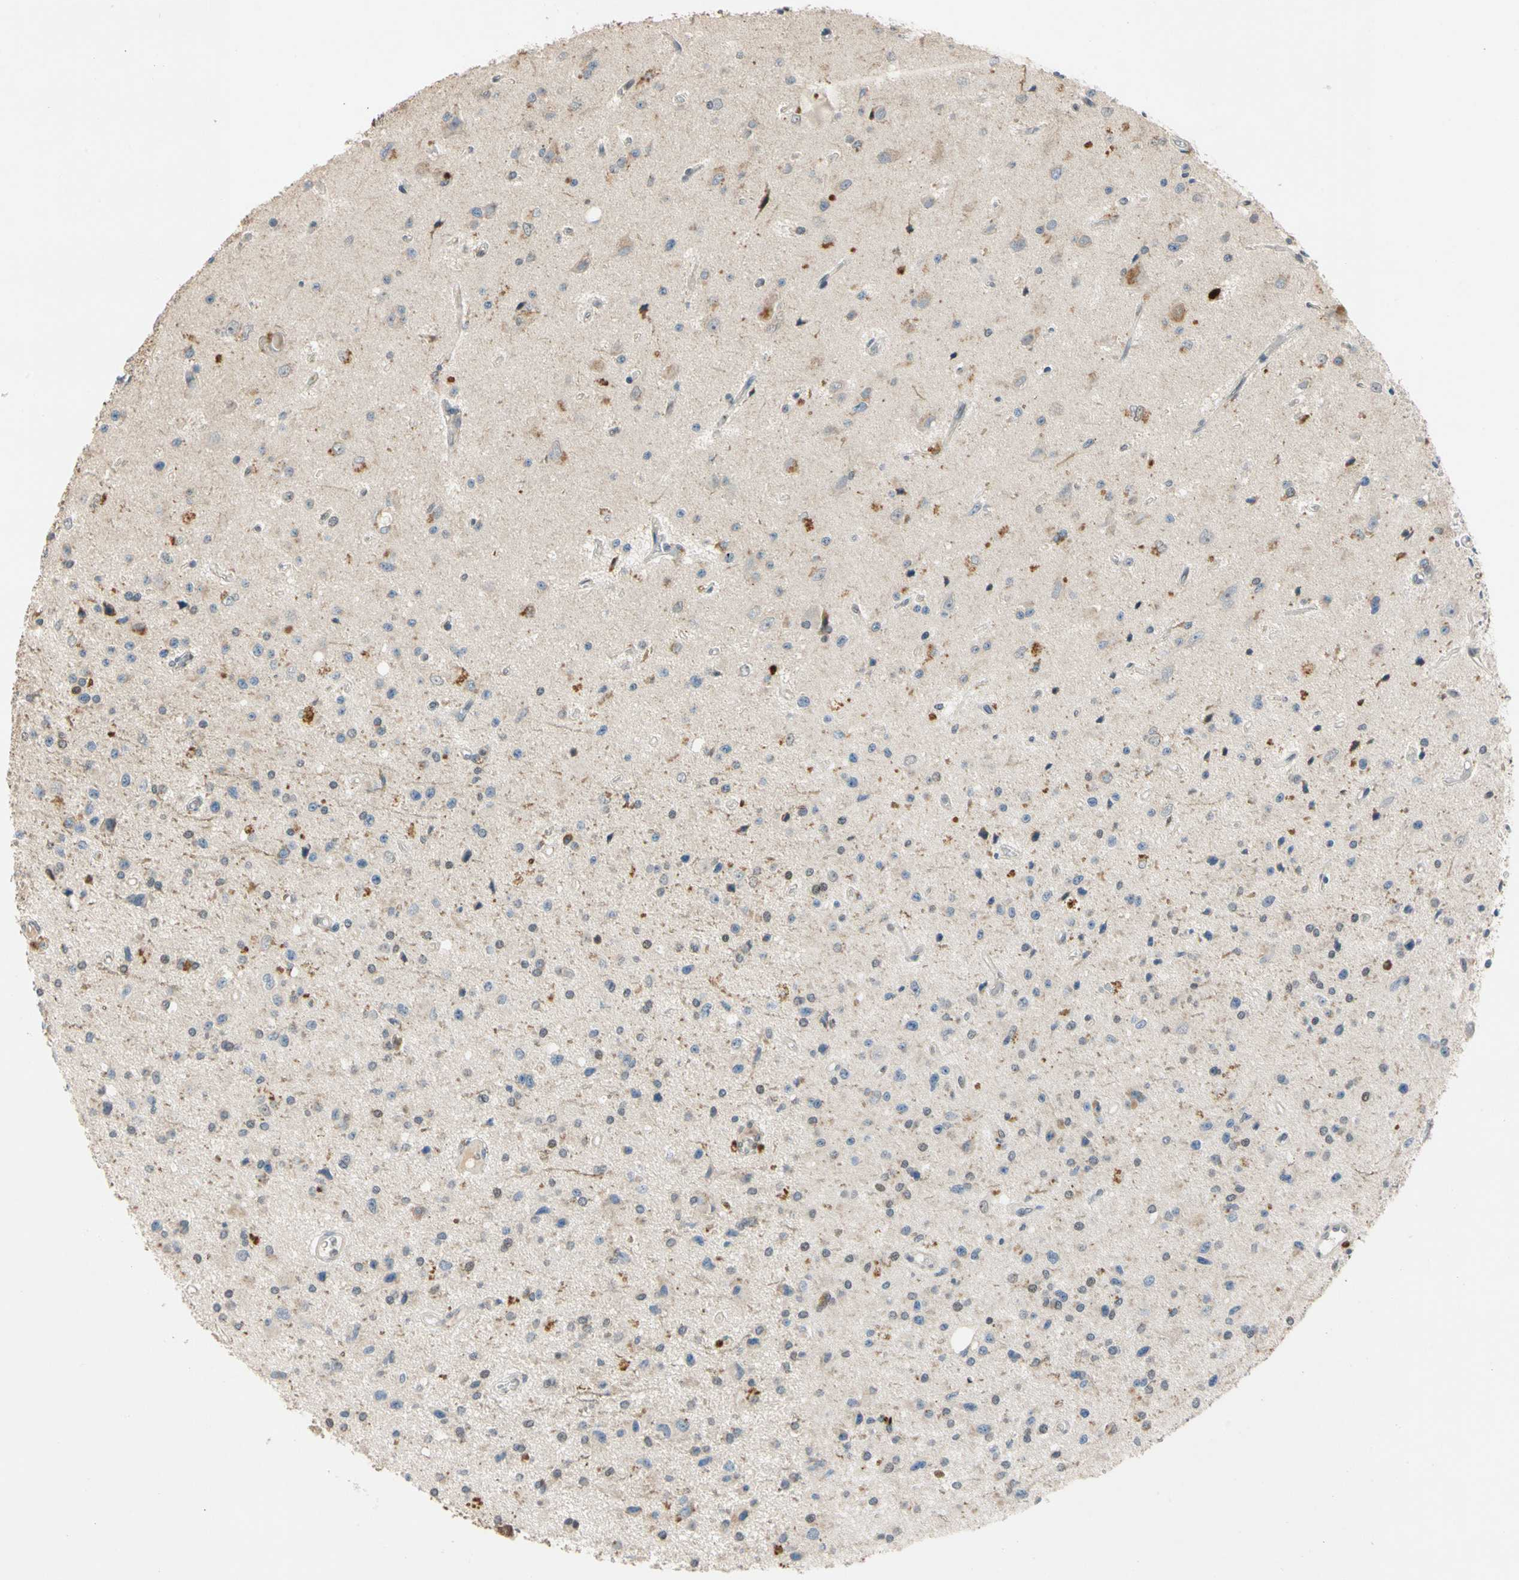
{"staining": {"intensity": "moderate", "quantity": "<25%", "location": "cytoplasmic/membranous"}, "tissue": "glioma", "cell_type": "Tumor cells", "image_type": "cancer", "snomed": [{"axis": "morphology", "description": "Glioma, malignant, Low grade"}, {"axis": "topography", "description": "Brain"}], "caption": "An image of human glioma stained for a protein reveals moderate cytoplasmic/membranous brown staining in tumor cells.", "gene": "RIOX2", "patient": {"sex": "male", "age": 58}}